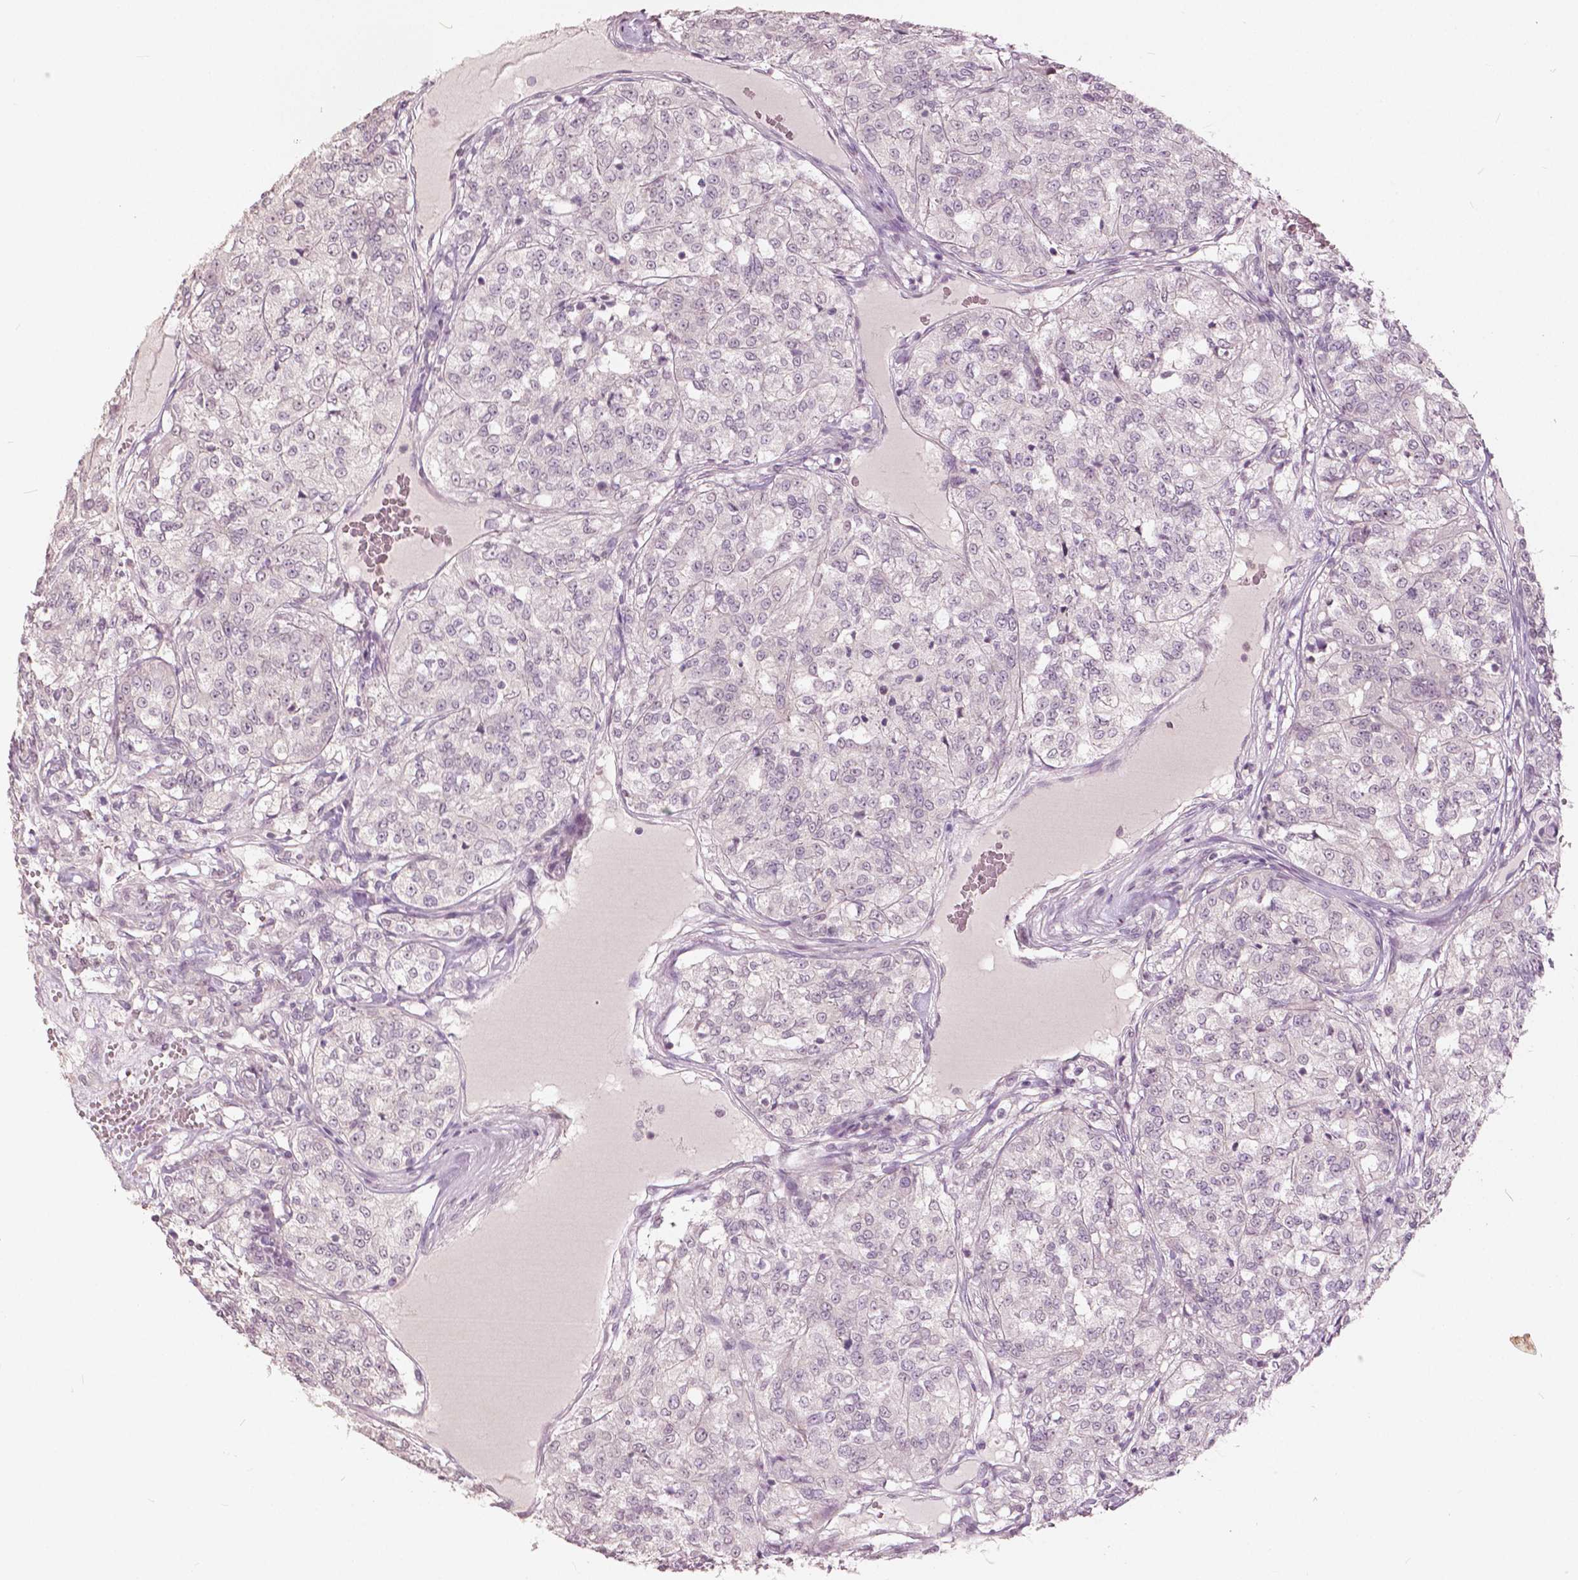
{"staining": {"intensity": "negative", "quantity": "none", "location": "none"}, "tissue": "renal cancer", "cell_type": "Tumor cells", "image_type": "cancer", "snomed": [{"axis": "morphology", "description": "Adenocarcinoma, NOS"}, {"axis": "topography", "description": "Kidney"}], "caption": "Immunohistochemistry (IHC) of renal adenocarcinoma reveals no positivity in tumor cells.", "gene": "NANOG", "patient": {"sex": "female", "age": 63}}